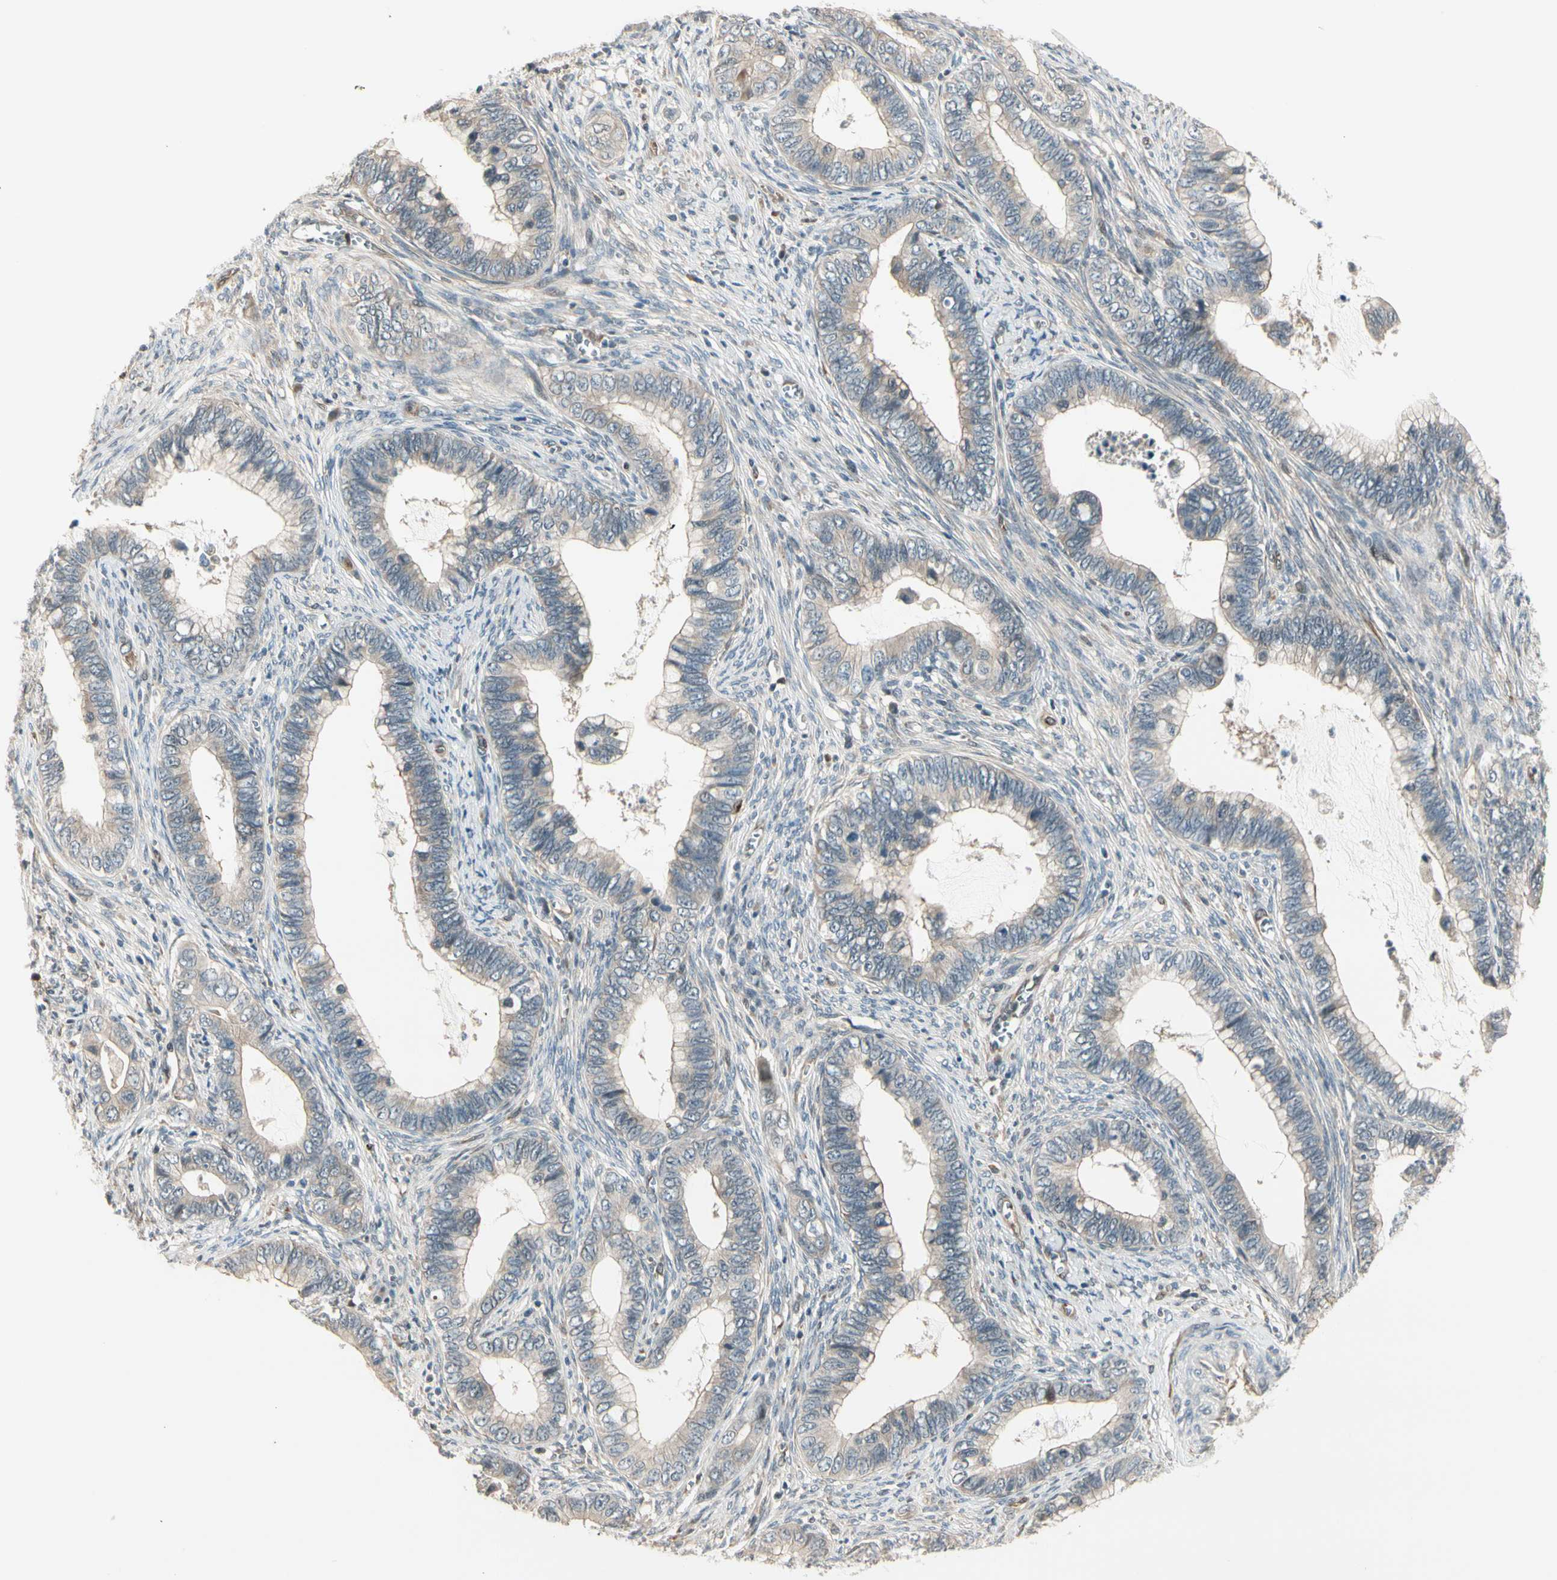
{"staining": {"intensity": "weak", "quantity": "25%-75%", "location": "cytoplasmic/membranous"}, "tissue": "cervical cancer", "cell_type": "Tumor cells", "image_type": "cancer", "snomed": [{"axis": "morphology", "description": "Adenocarcinoma, NOS"}, {"axis": "topography", "description": "Cervix"}], "caption": "Approximately 25%-75% of tumor cells in human adenocarcinoma (cervical) exhibit weak cytoplasmic/membranous protein staining as visualized by brown immunohistochemical staining.", "gene": "SVBP", "patient": {"sex": "female", "age": 44}}